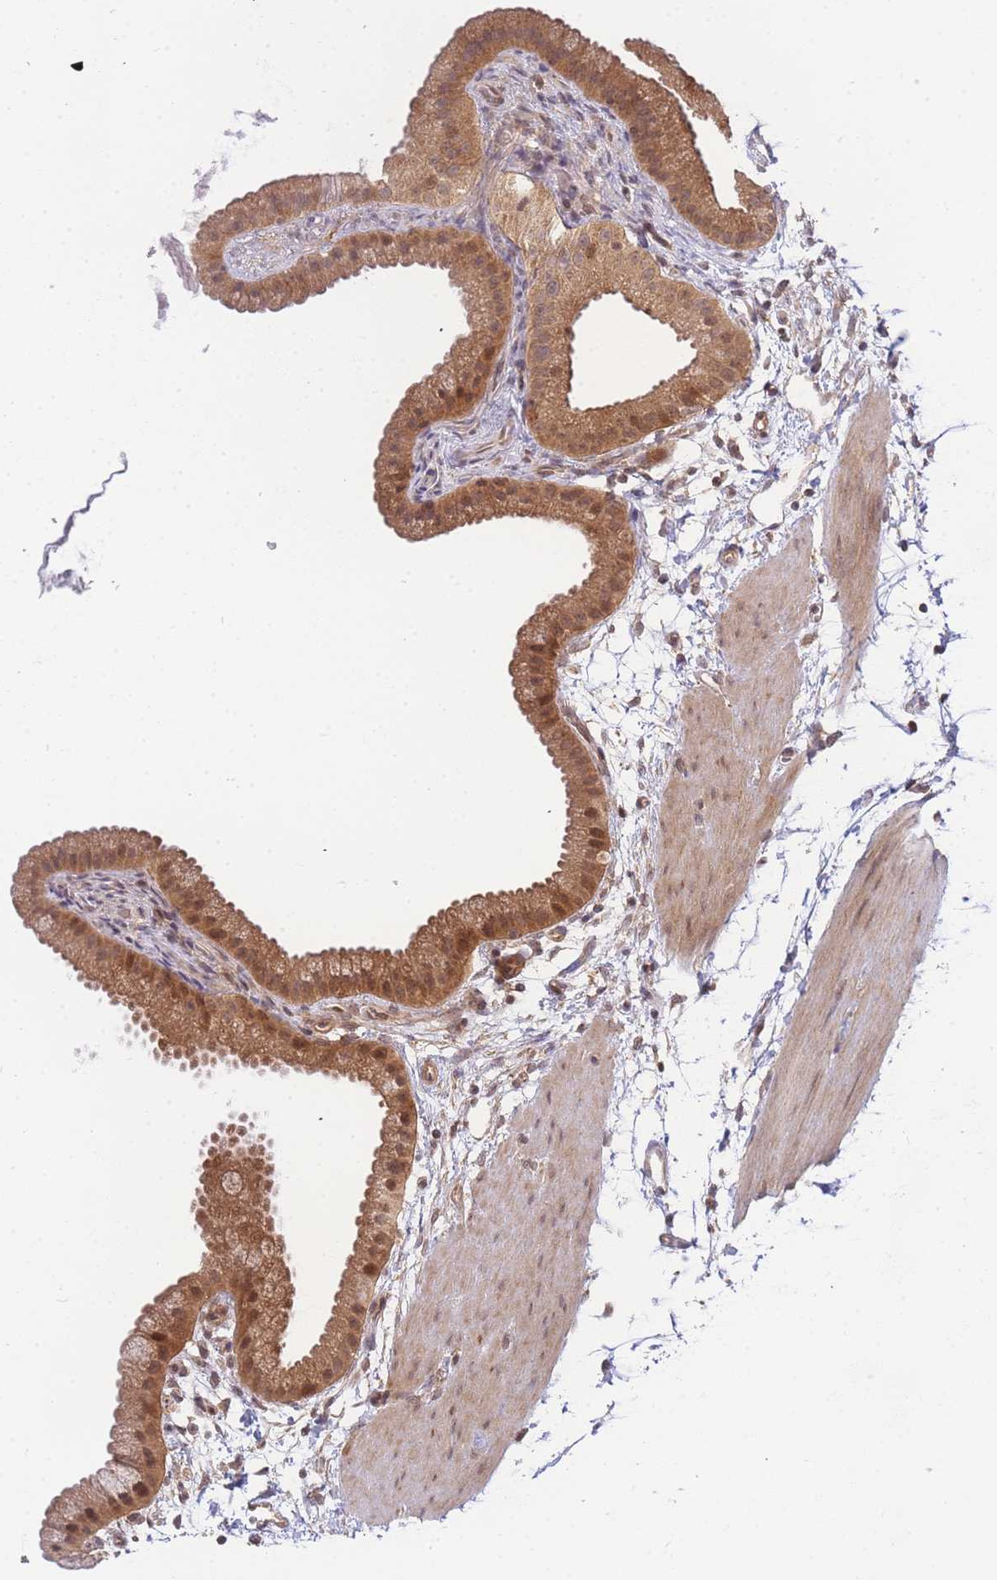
{"staining": {"intensity": "moderate", "quantity": ">75%", "location": "cytoplasmic/membranous,nuclear"}, "tissue": "gallbladder", "cell_type": "Glandular cells", "image_type": "normal", "snomed": [{"axis": "morphology", "description": "Normal tissue, NOS"}, {"axis": "topography", "description": "Gallbladder"}], "caption": "This photomicrograph displays immunohistochemistry staining of unremarkable gallbladder, with medium moderate cytoplasmic/membranous,nuclear positivity in about >75% of glandular cells.", "gene": "KIAA1191", "patient": {"sex": "female", "age": 64}}